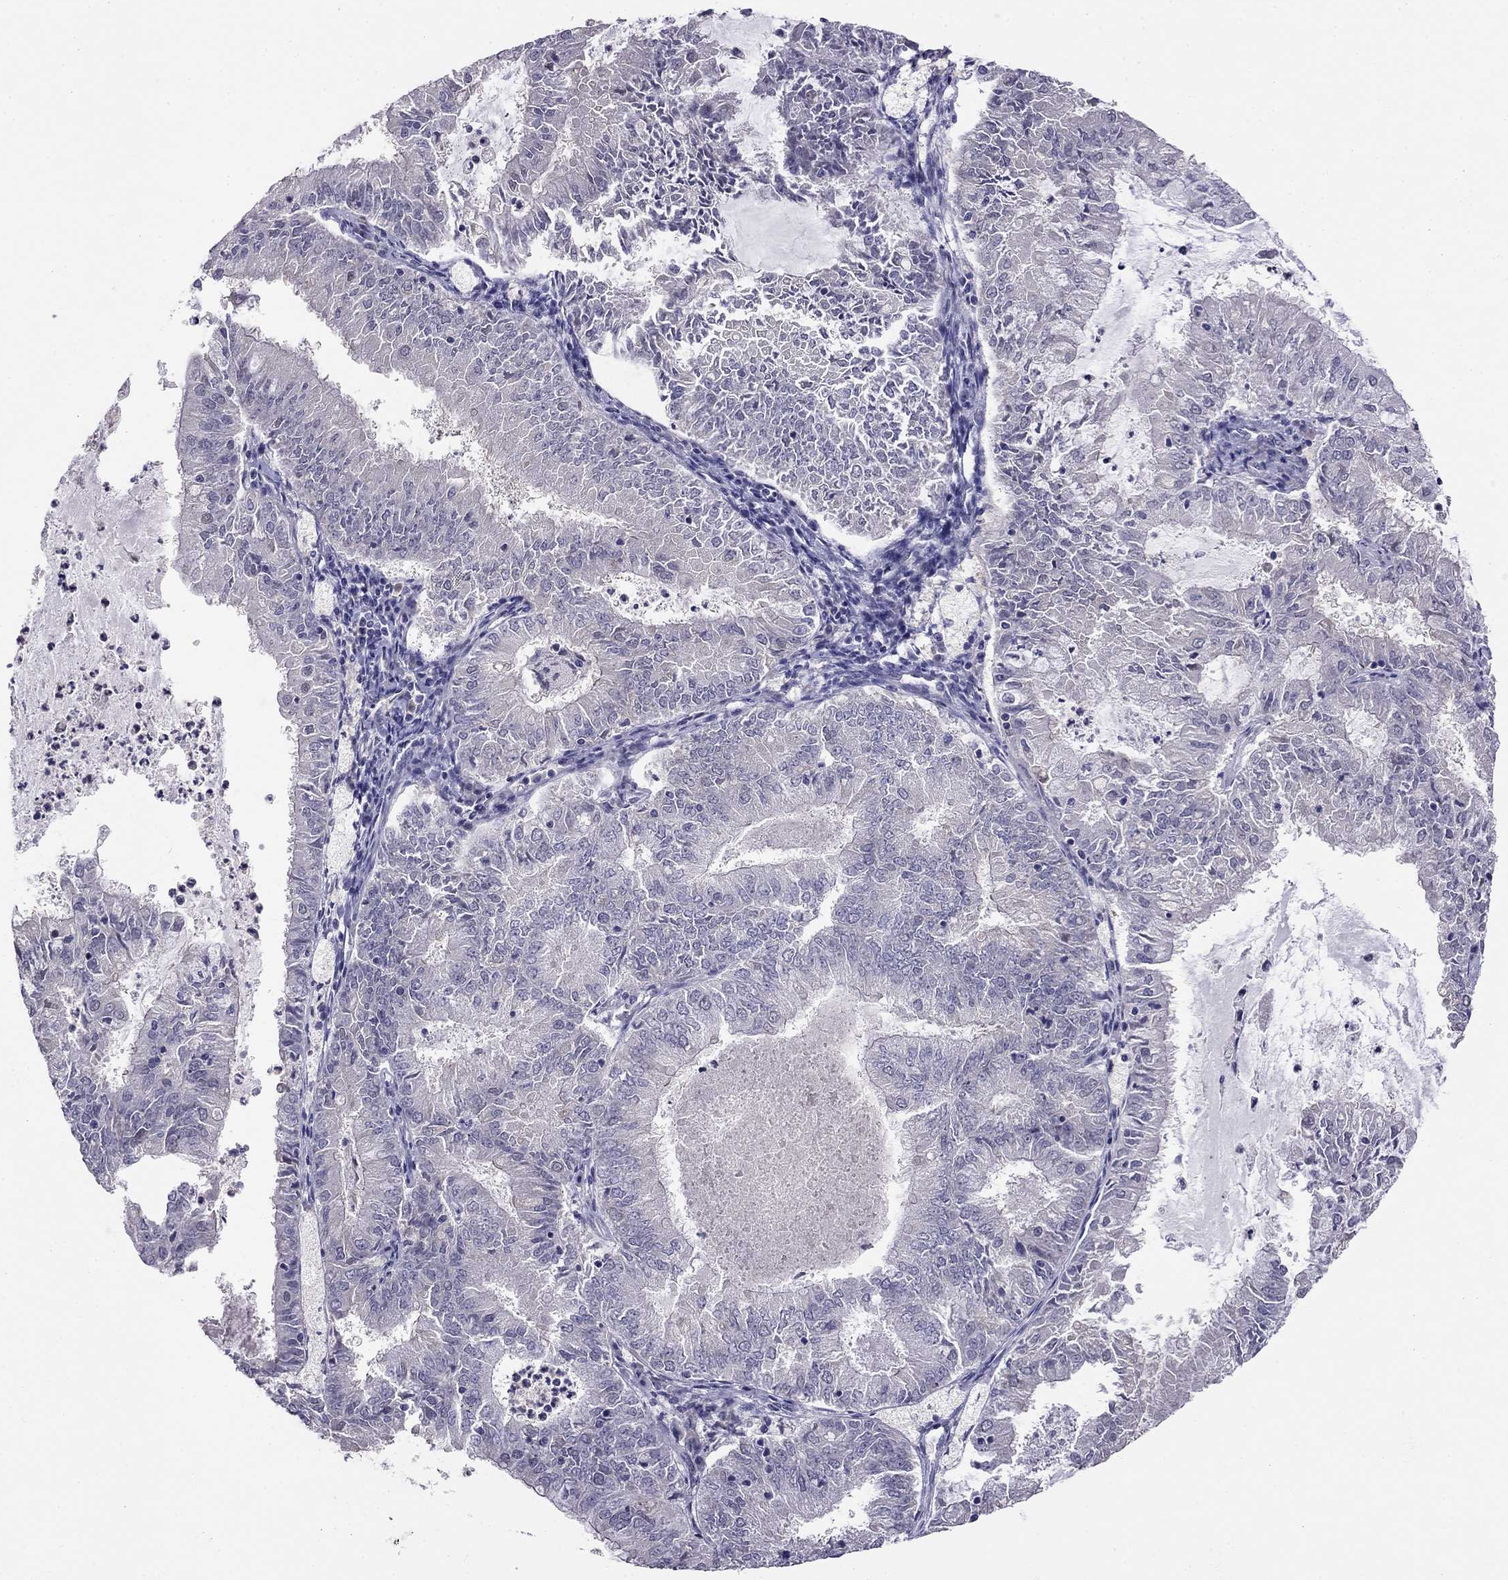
{"staining": {"intensity": "negative", "quantity": "none", "location": "none"}, "tissue": "endometrial cancer", "cell_type": "Tumor cells", "image_type": "cancer", "snomed": [{"axis": "morphology", "description": "Adenocarcinoma, NOS"}, {"axis": "topography", "description": "Endometrium"}], "caption": "This is an IHC image of endometrial cancer (adenocarcinoma). There is no staining in tumor cells.", "gene": "LRRC39", "patient": {"sex": "female", "age": 57}}